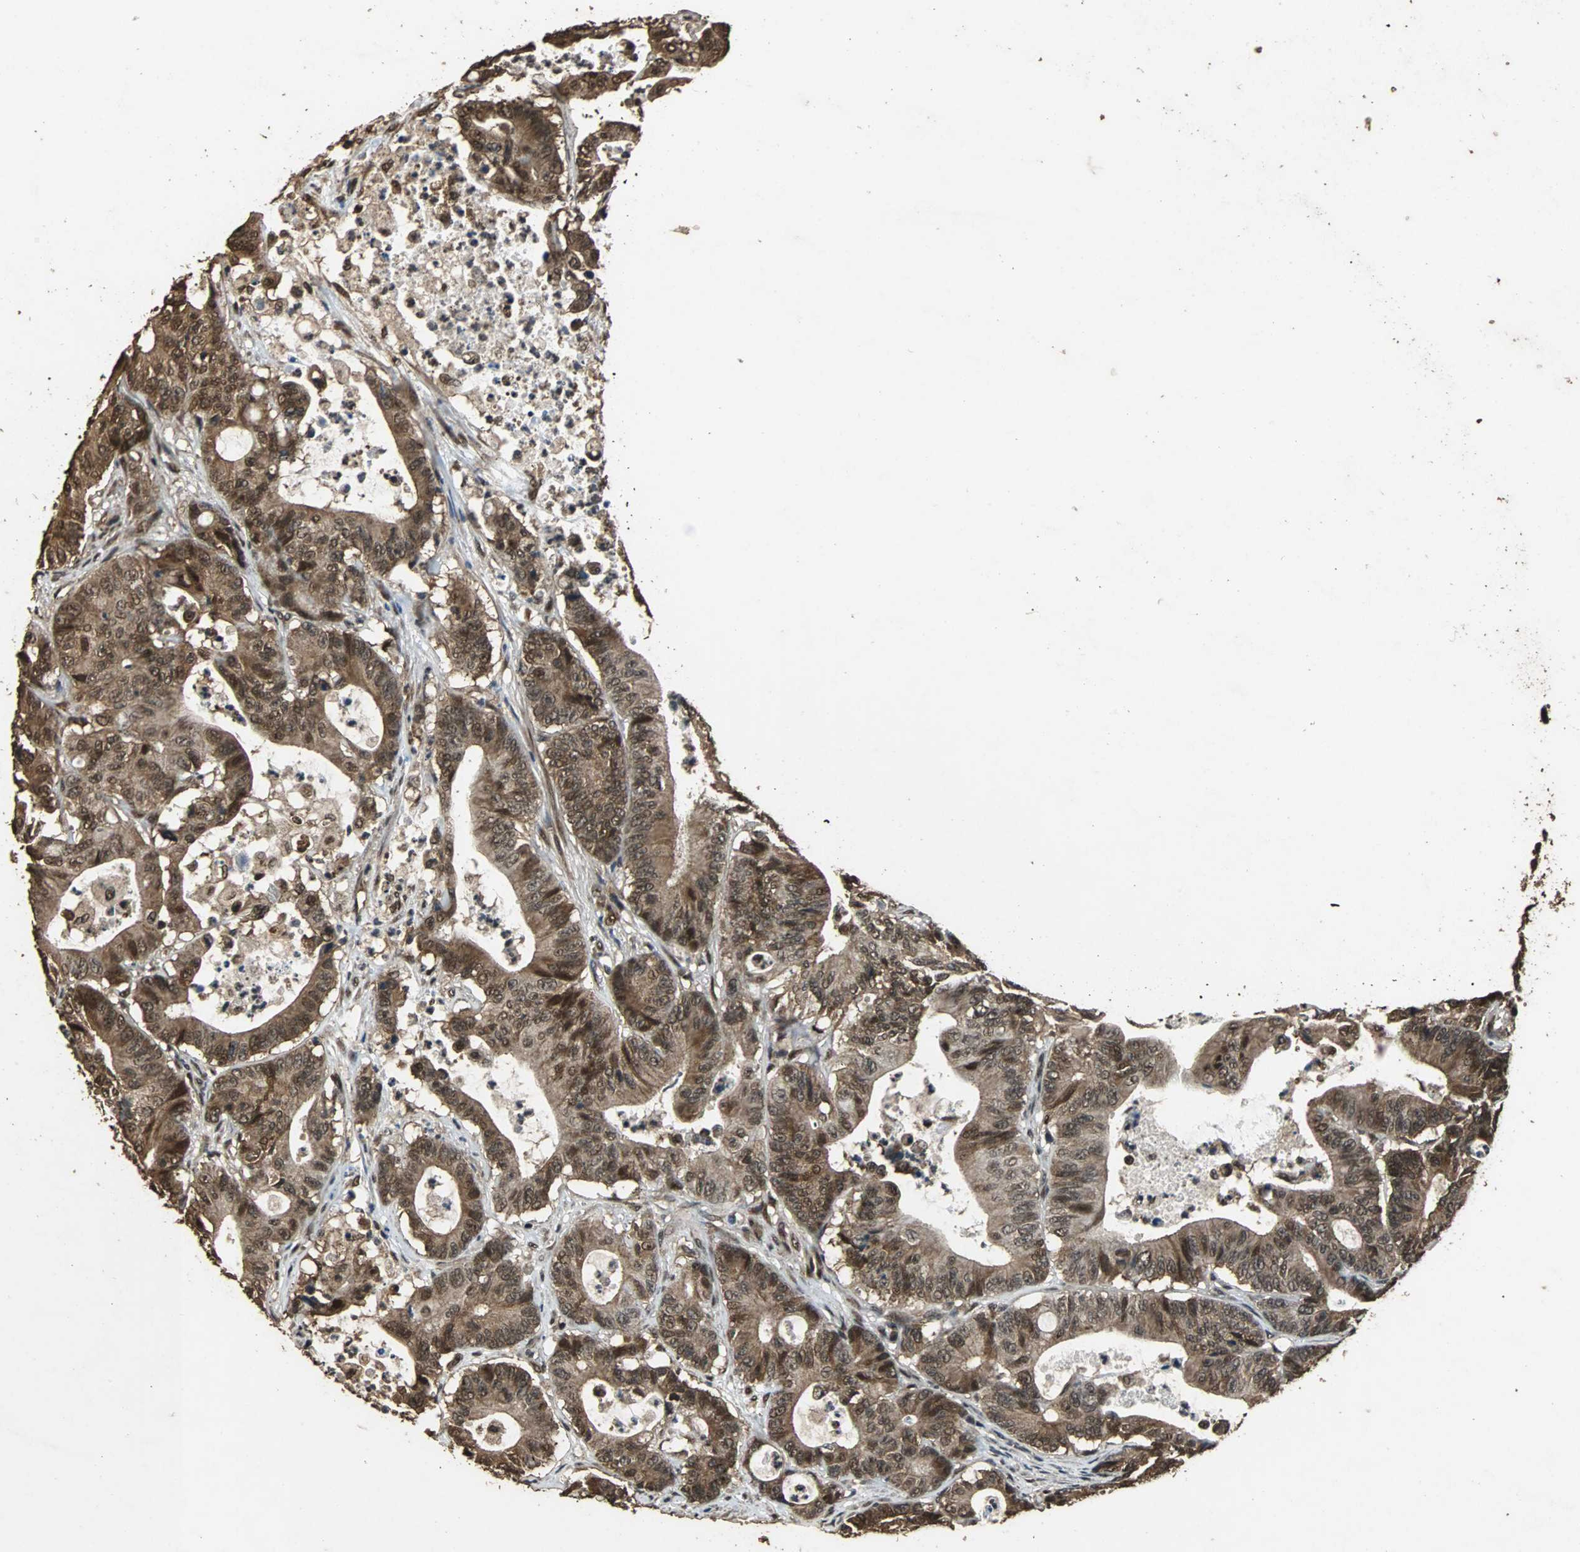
{"staining": {"intensity": "strong", "quantity": ">75%", "location": "cytoplasmic/membranous,nuclear"}, "tissue": "colorectal cancer", "cell_type": "Tumor cells", "image_type": "cancer", "snomed": [{"axis": "morphology", "description": "Adenocarcinoma, NOS"}, {"axis": "topography", "description": "Colon"}], "caption": "A histopathology image showing strong cytoplasmic/membranous and nuclear positivity in approximately >75% of tumor cells in colorectal cancer, as visualized by brown immunohistochemical staining.", "gene": "ZNF18", "patient": {"sex": "female", "age": 84}}